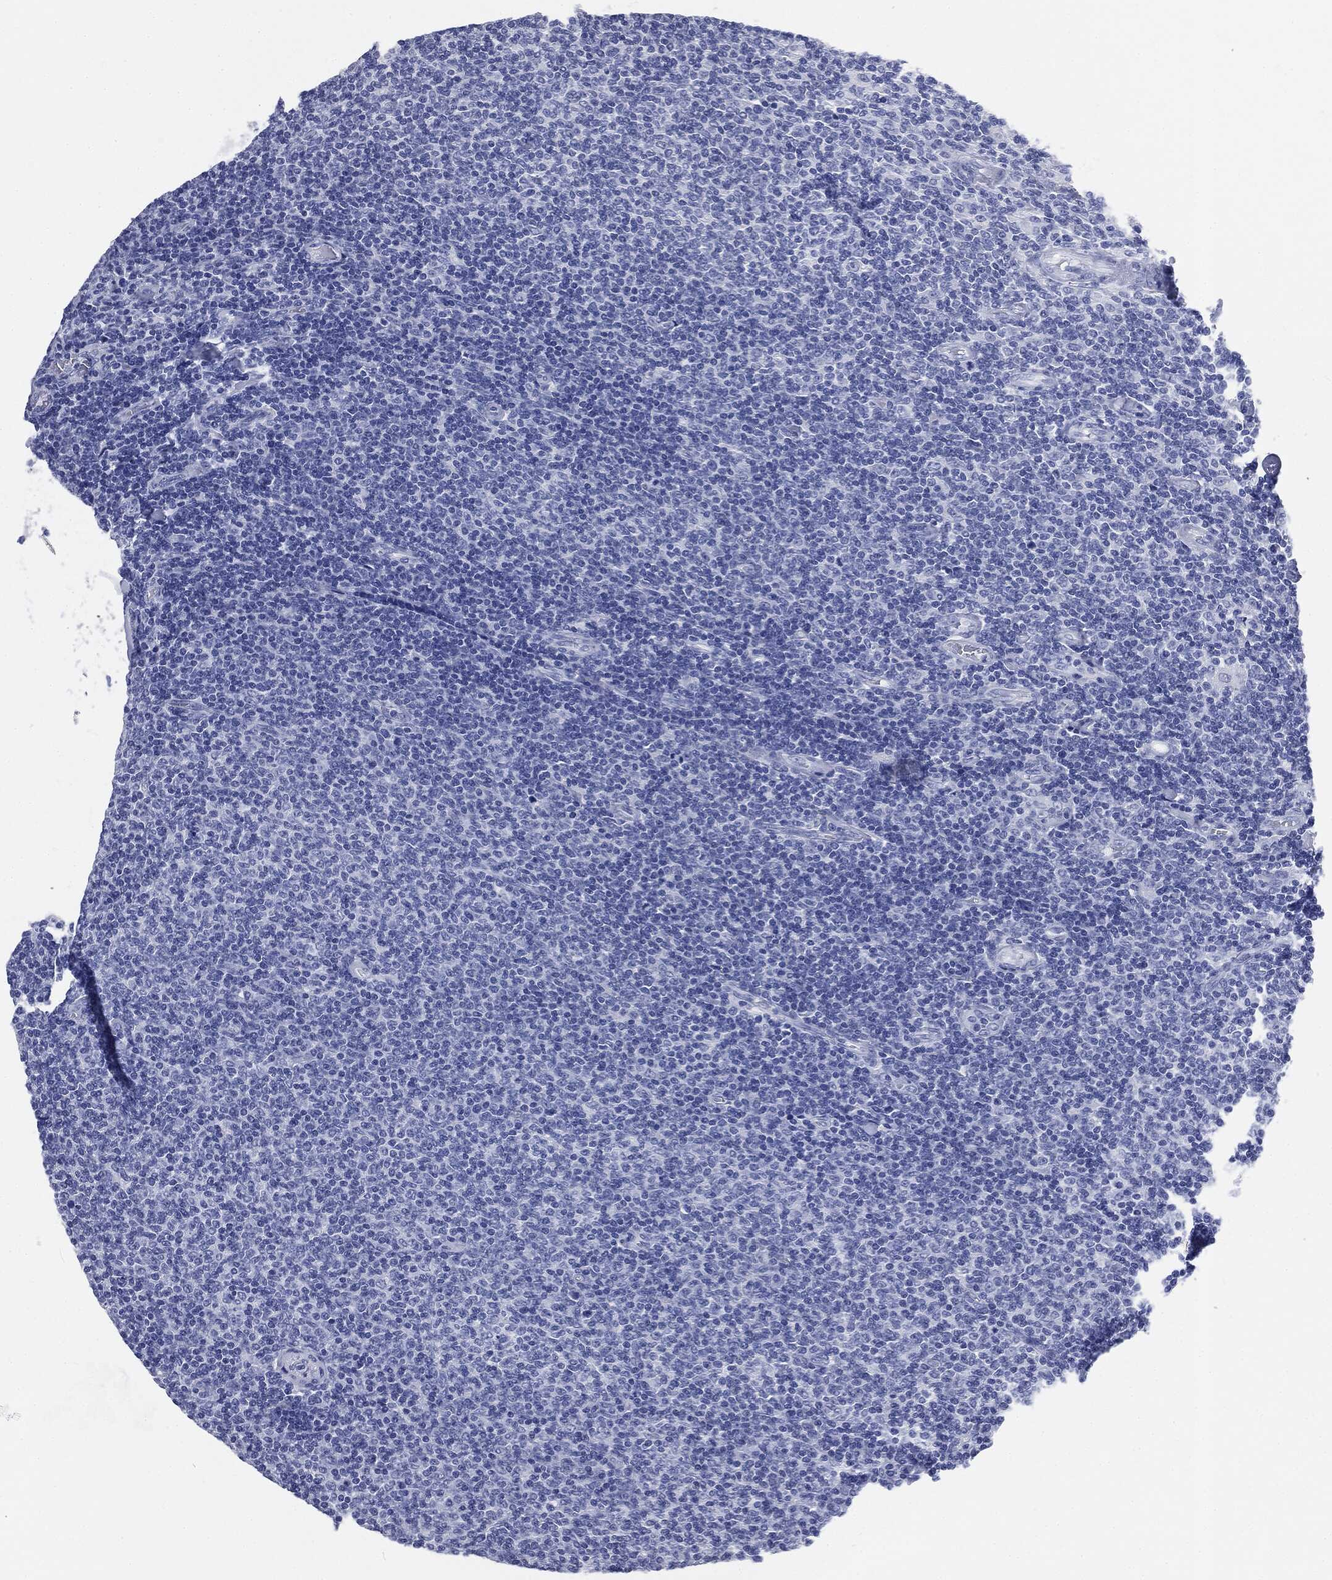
{"staining": {"intensity": "negative", "quantity": "none", "location": "none"}, "tissue": "lymphoma", "cell_type": "Tumor cells", "image_type": "cancer", "snomed": [{"axis": "morphology", "description": "Malignant lymphoma, non-Hodgkin's type, Low grade"}, {"axis": "topography", "description": "Lymph node"}], "caption": "The micrograph exhibits no staining of tumor cells in malignant lymphoma, non-Hodgkin's type (low-grade).", "gene": "ATP2A1", "patient": {"sex": "male", "age": 52}}